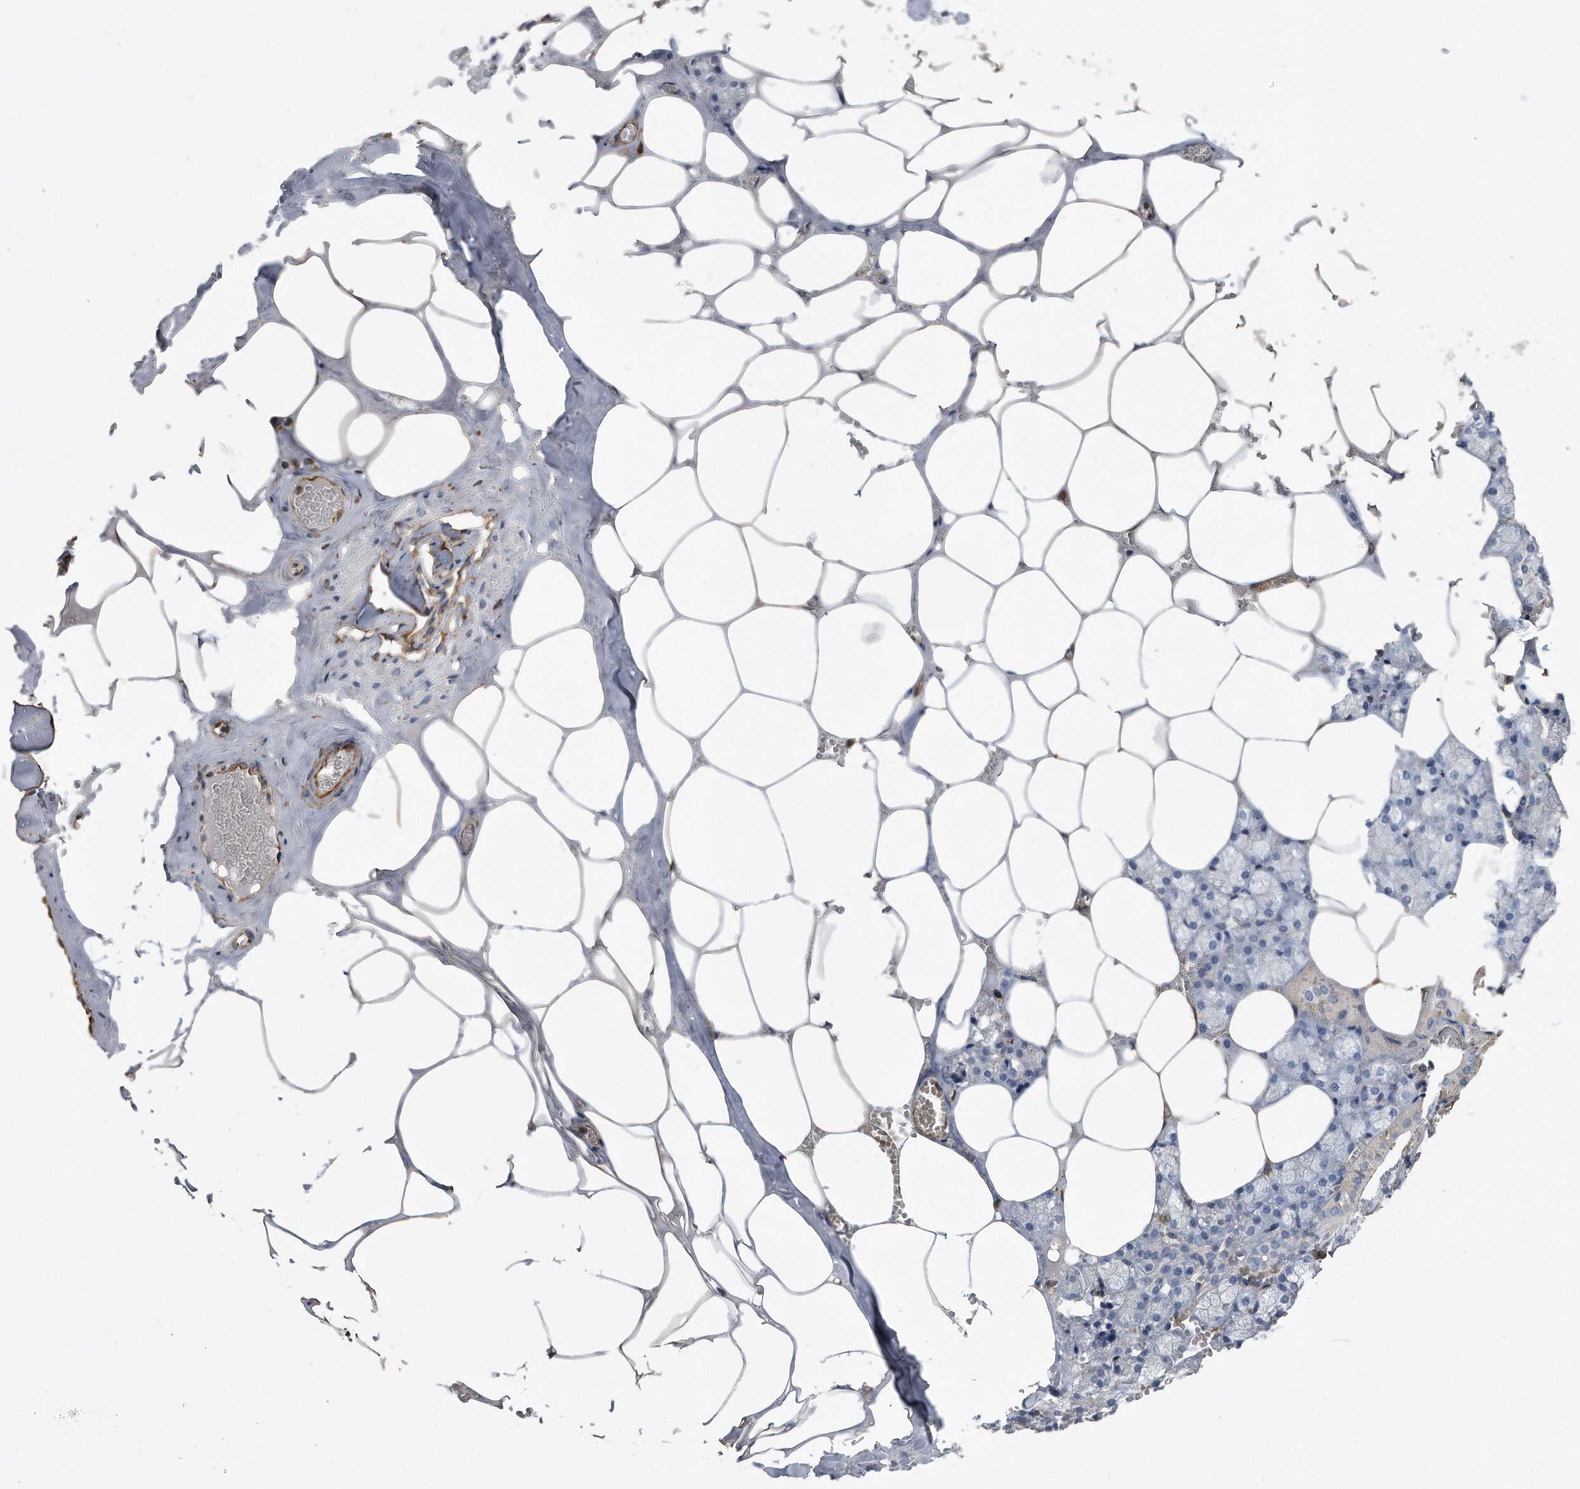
{"staining": {"intensity": "negative", "quantity": "none", "location": "none"}, "tissue": "salivary gland", "cell_type": "Glandular cells", "image_type": "normal", "snomed": [{"axis": "morphology", "description": "Normal tissue, NOS"}, {"axis": "topography", "description": "Salivary gland"}], "caption": "Human salivary gland stained for a protein using immunohistochemistry (IHC) demonstrates no positivity in glandular cells.", "gene": "GPC1", "patient": {"sex": "male", "age": 62}}